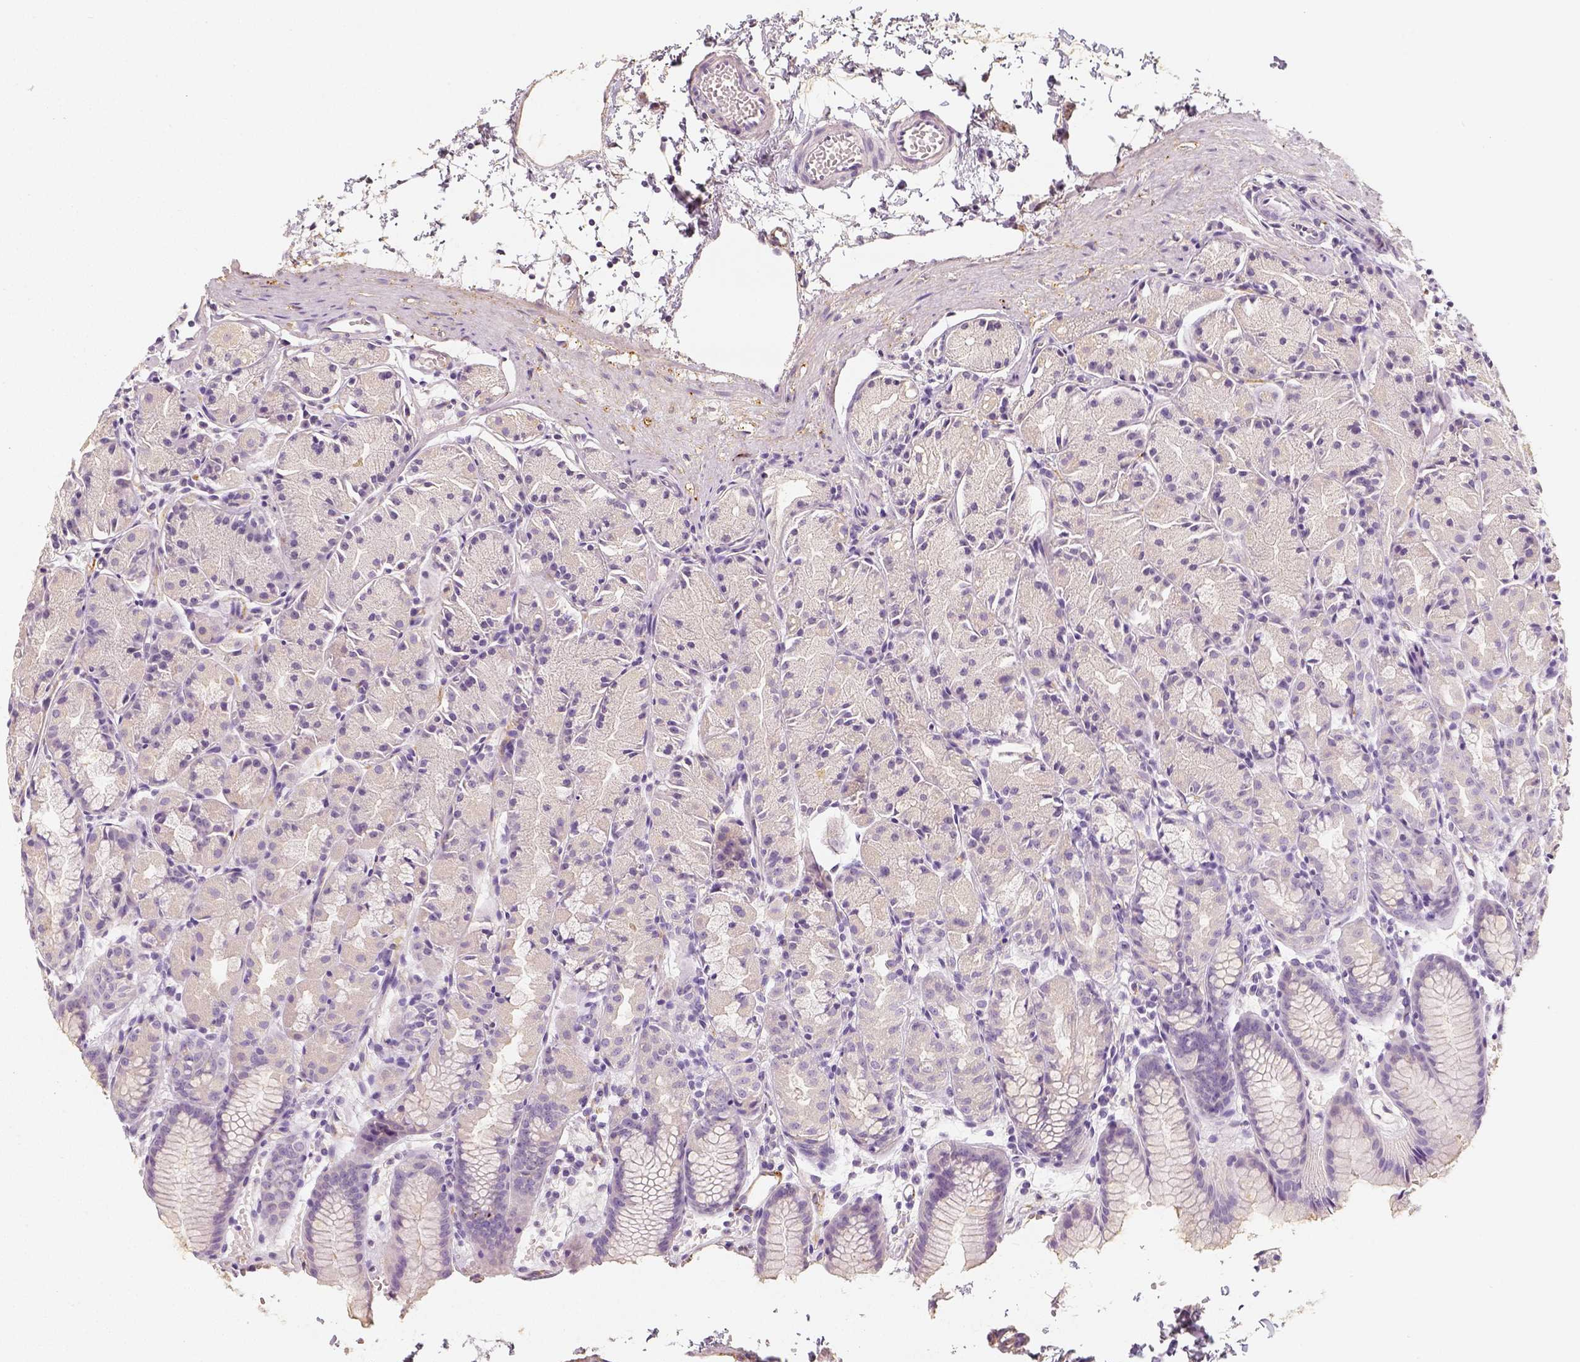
{"staining": {"intensity": "negative", "quantity": "none", "location": "none"}, "tissue": "stomach", "cell_type": "Glandular cells", "image_type": "normal", "snomed": [{"axis": "morphology", "description": "Normal tissue, NOS"}, {"axis": "topography", "description": "Stomach, upper"}], "caption": "IHC of unremarkable human stomach displays no expression in glandular cells. (Brightfield microscopy of DAB (3,3'-diaminobenzidine) IHC at high magnification).", "gene": "THY1", "patient": {"sex": "male", "age": 47}}